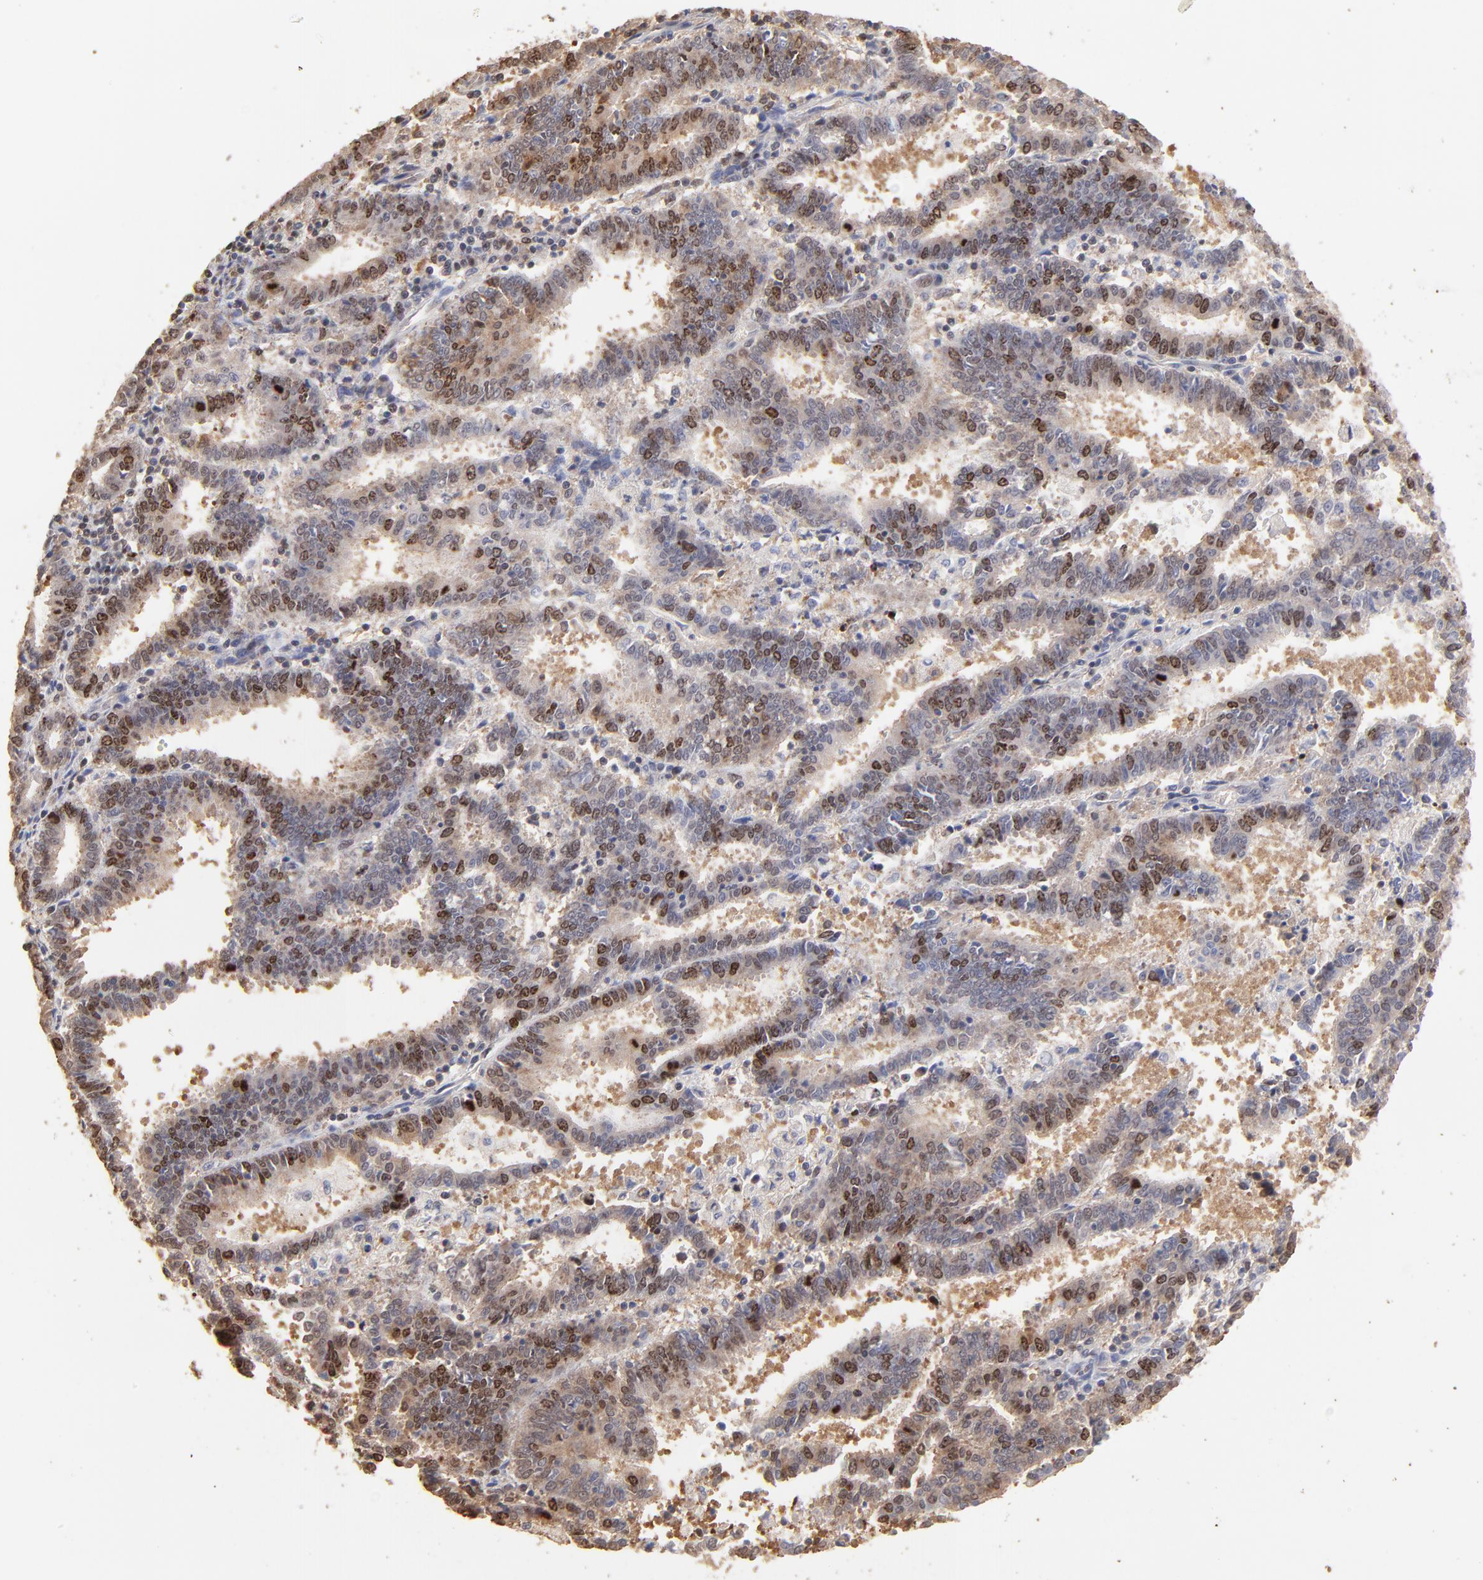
{"staining": {"intensity": "strong", "quantity": "25%-75%", "location": "nuclear"}, "tissue": "endometrial cancer", "cell_type": "Tumor cells", "image_type": "cancer", "snomed": [{"axis": "morphology", "description": "Adenocarcinoma, NOS"}, {"axis": "topography", "description": "Uterus"}], "caption": "Endometrial adenocarcinoma was stained to show a protein in brown. There is high levels of strong nuclear staining in about 25%-75% of tumor cells.", "gene": "BIRC5", "patient": {"sex": "female", "age": 83}}